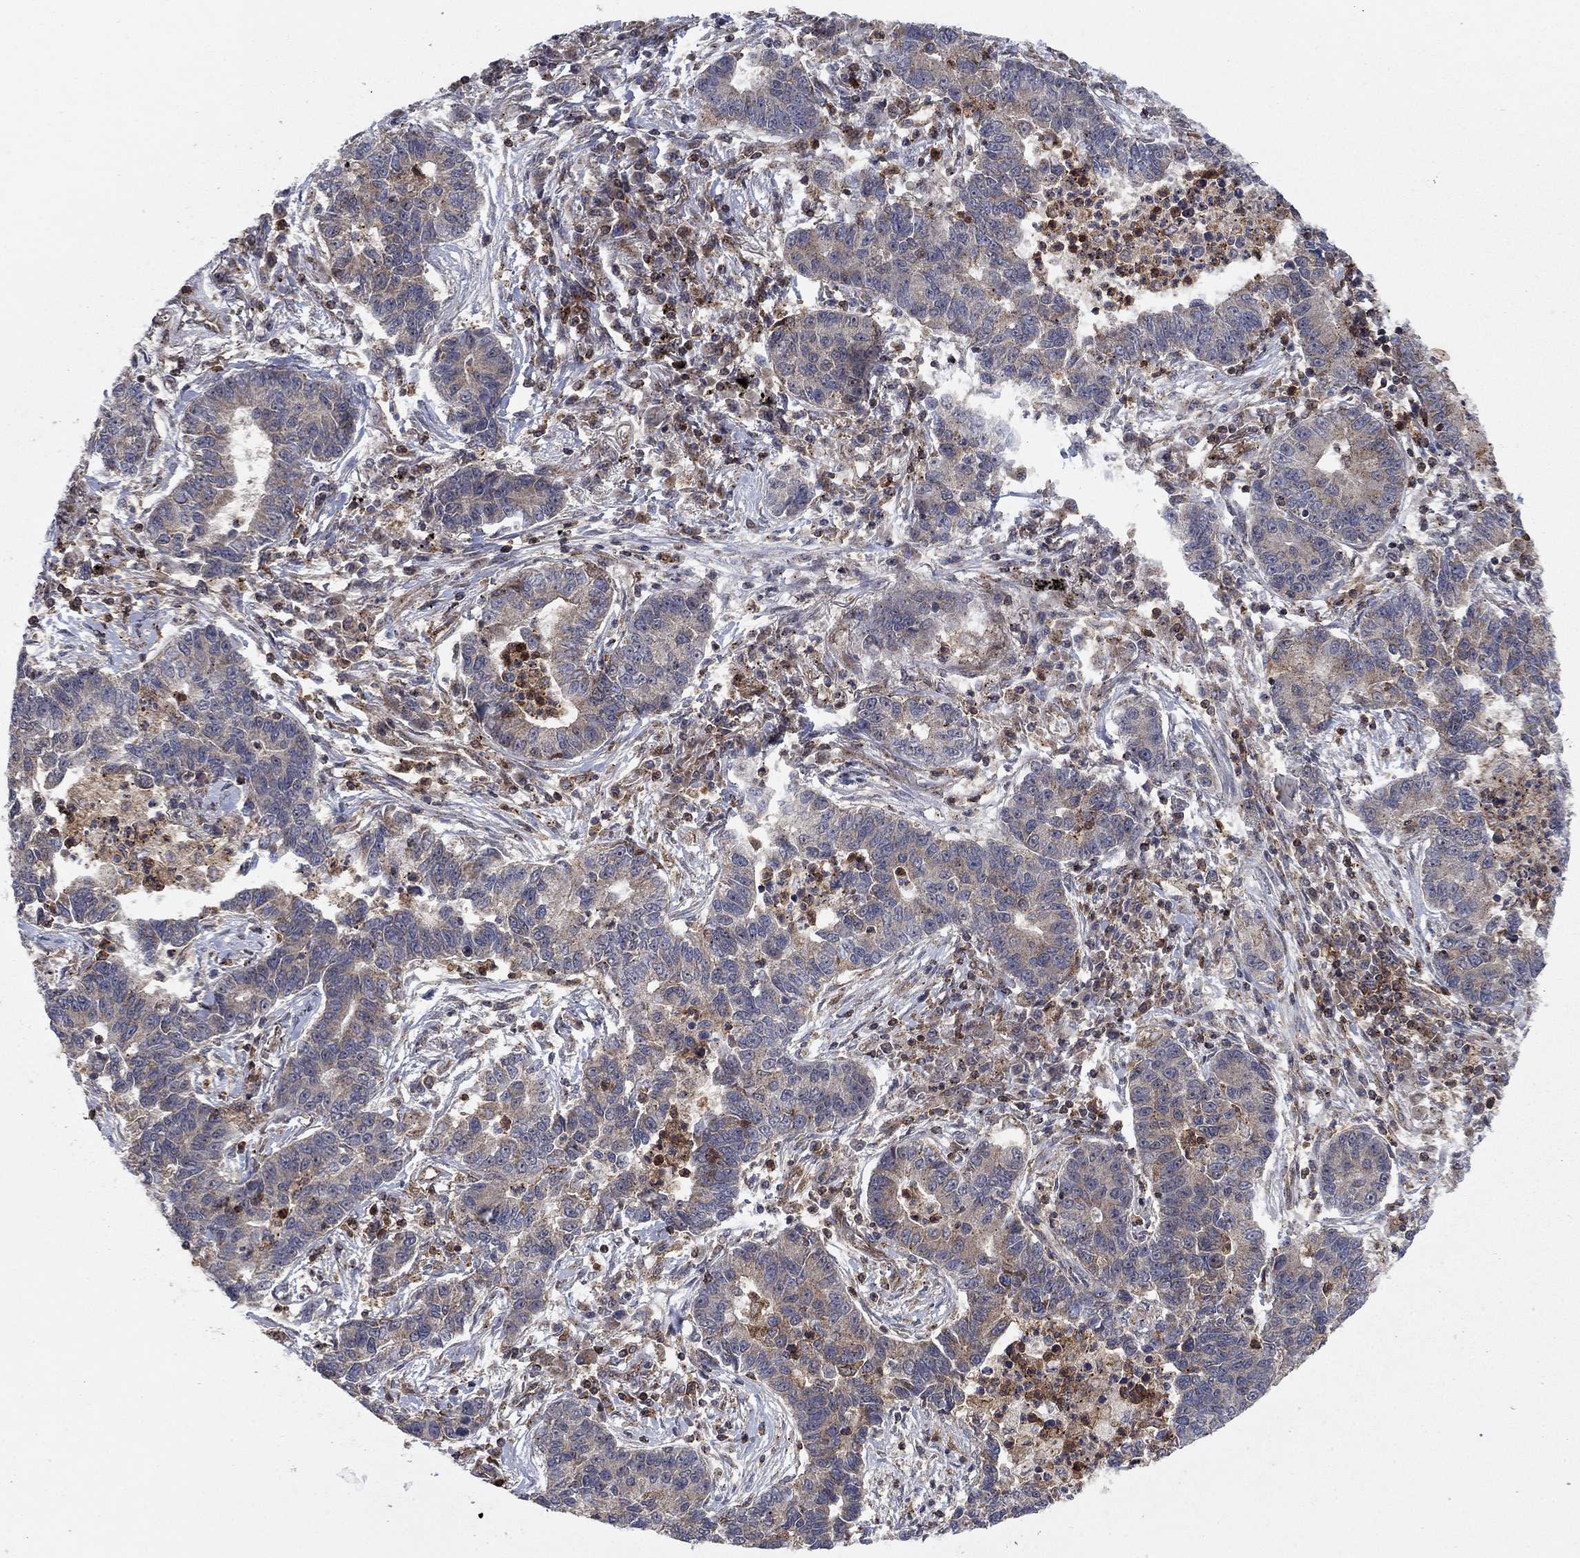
{"staining": {"intensity": "moderate", "quantity": "25%-75%", "location": "cytoplasmic/membranous"}, "tissue": "lung cancer", "cell_type": "Tumor cells", "image_type": "cancer", "snomed": [{"axis": "morphology", "description": "Adenocarcinoma, NOS"}, {"axis": "topography", "description": "Lung"}], "caption": "Human adenocarcinoma (lung) stained with a brown dye demonstrates moderate cytoplasmic/membranous positive positivity in about 25%-75% of tumor cells.", "gene": "IFI35", "patient": {"sex": "female", "age": 57}}